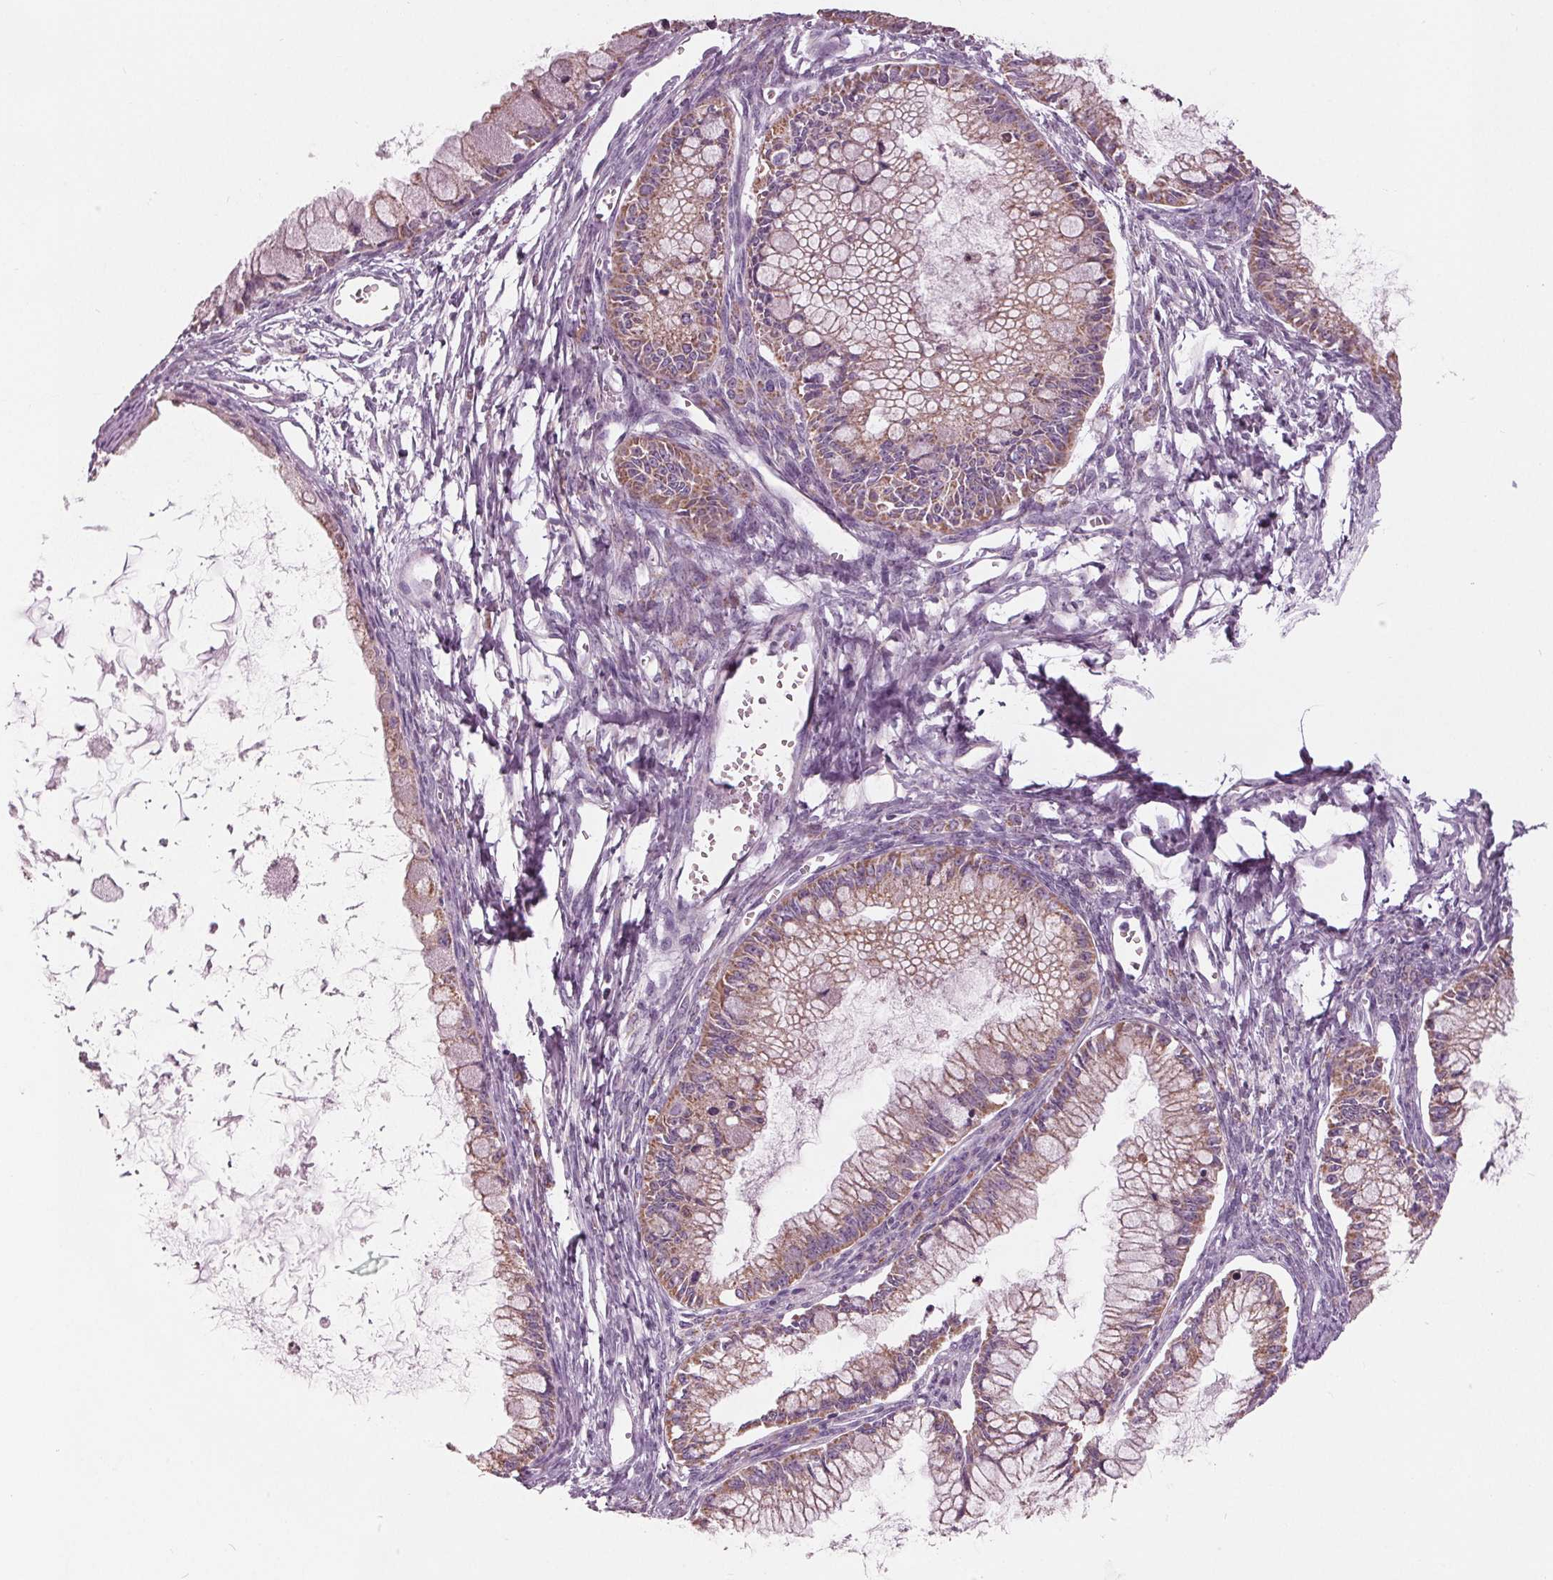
{"staining": {"intensity": "moderate", "quantity": "25%-75%", "location": "cytoplasmic/membranous"}, "tissue": "ovarian cancer", "cell_type": "Tumor cells", "image_type": "cancer", "snomed": [{"axis": "morphology", "description": "Cystadenocarcinoma, mucinous, NOS"}, {"axis": "topography", "description": "Ovary"}], "caption": "A micrograph of human mucinous cystadenocarcinoma (ovarian) stained for a protein displays moderate cytoplasmic/membranous brown staining in tumor cells.", "gene": "SAMD4A", "patient": {"sex": "female", "age": 34}}